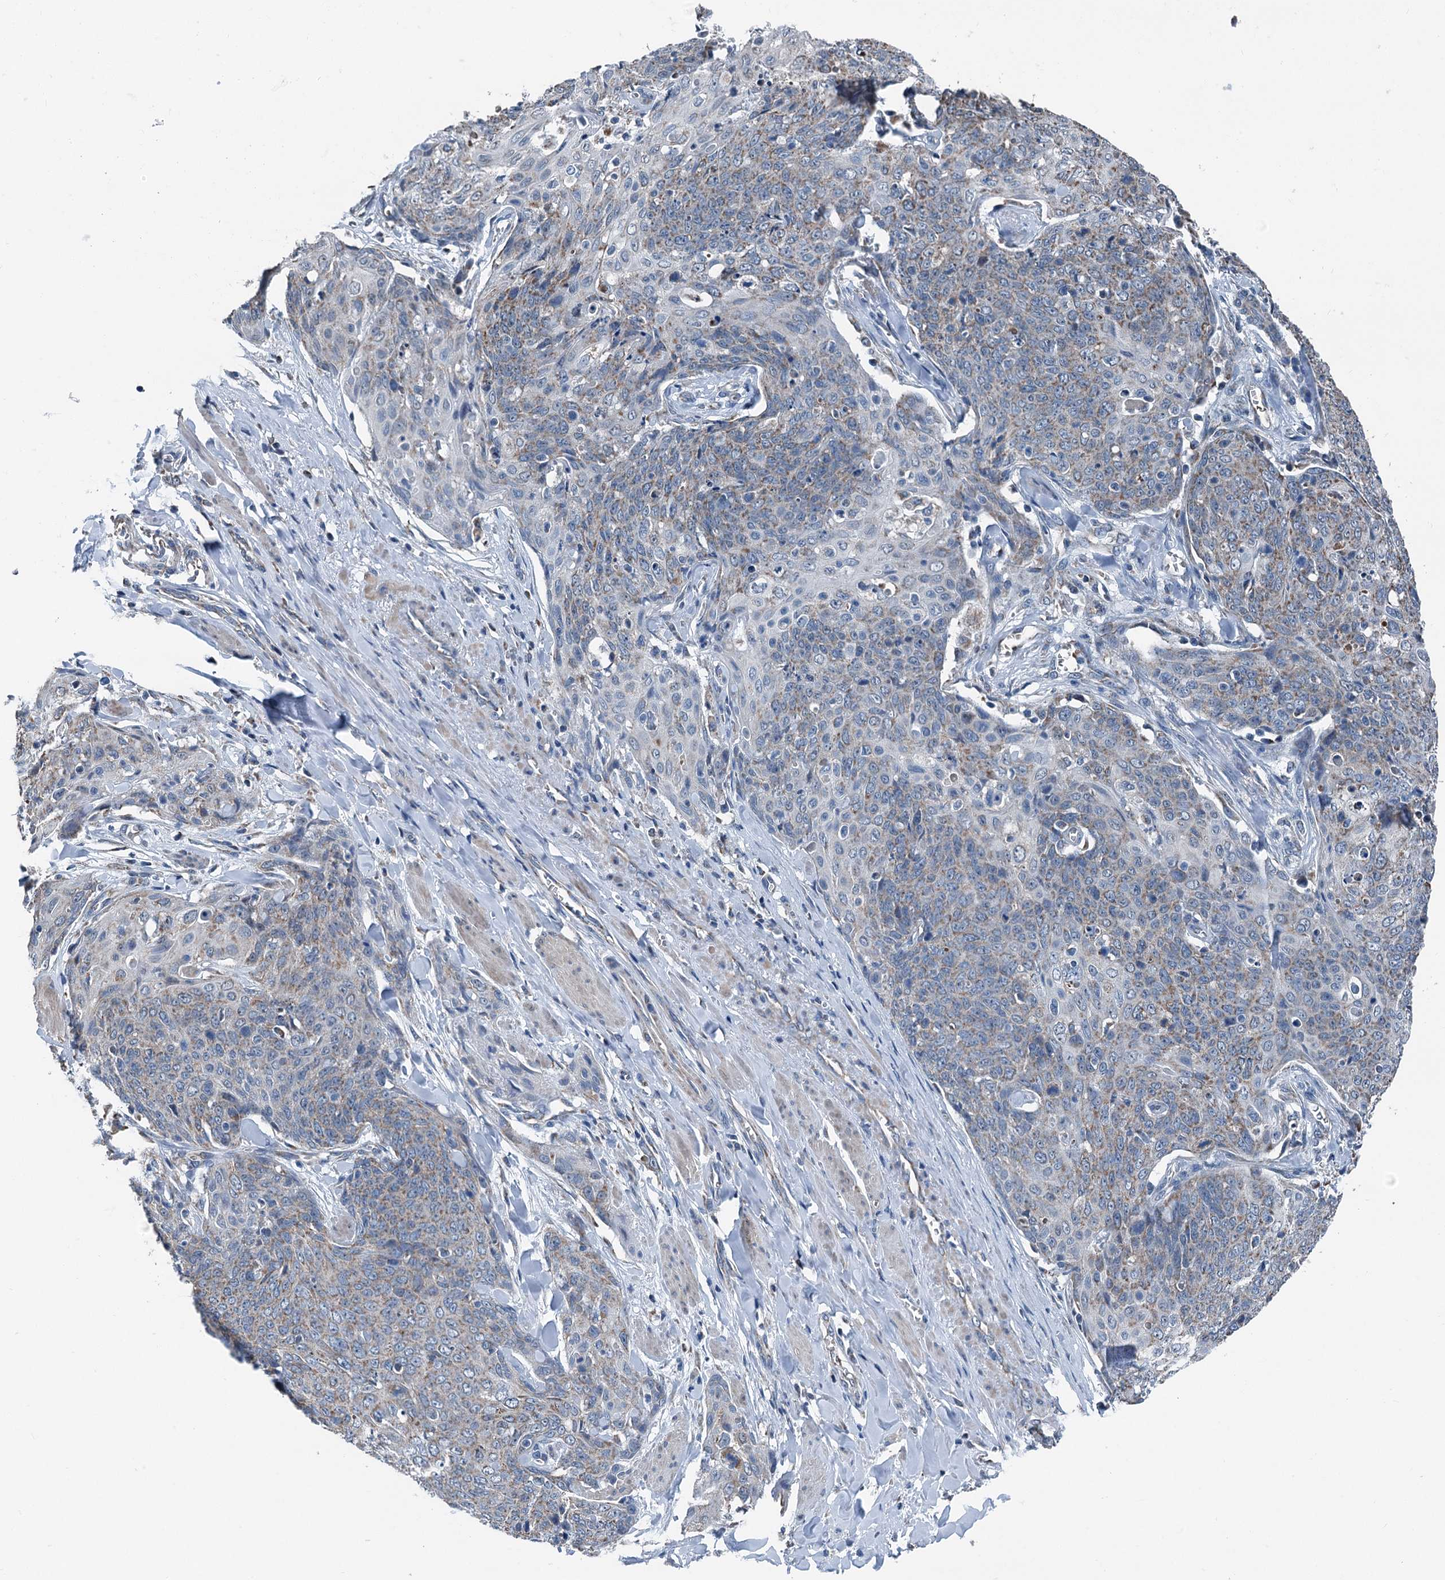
{"staining": {"intensity": "weak", "quantity": "25%-75%", "location": "cytoplasmic/membranous"}, "tissue": "skin cancer", "cell_type": "Tumor cells", "image_type": "cancer", "snomed": [{"axis": "morphology", "description": "Squamous cell carcinoma, NOS"}, {"axis": "topography", "description": "Skin"}, {"axis": "topography", "description": "Vulva"}], "caption": "Skin cancer stained with IHC demonstrates weak cytoplasmic/membranous positivity in approximately 25%-75% of tumor cells. (DAB (3,3'-diaminobenzidine) IHC, brown staining for protein, blue staining for nuclei).", "gene": "TRPT1", "patient": {"sex": "female", "age": 85}}